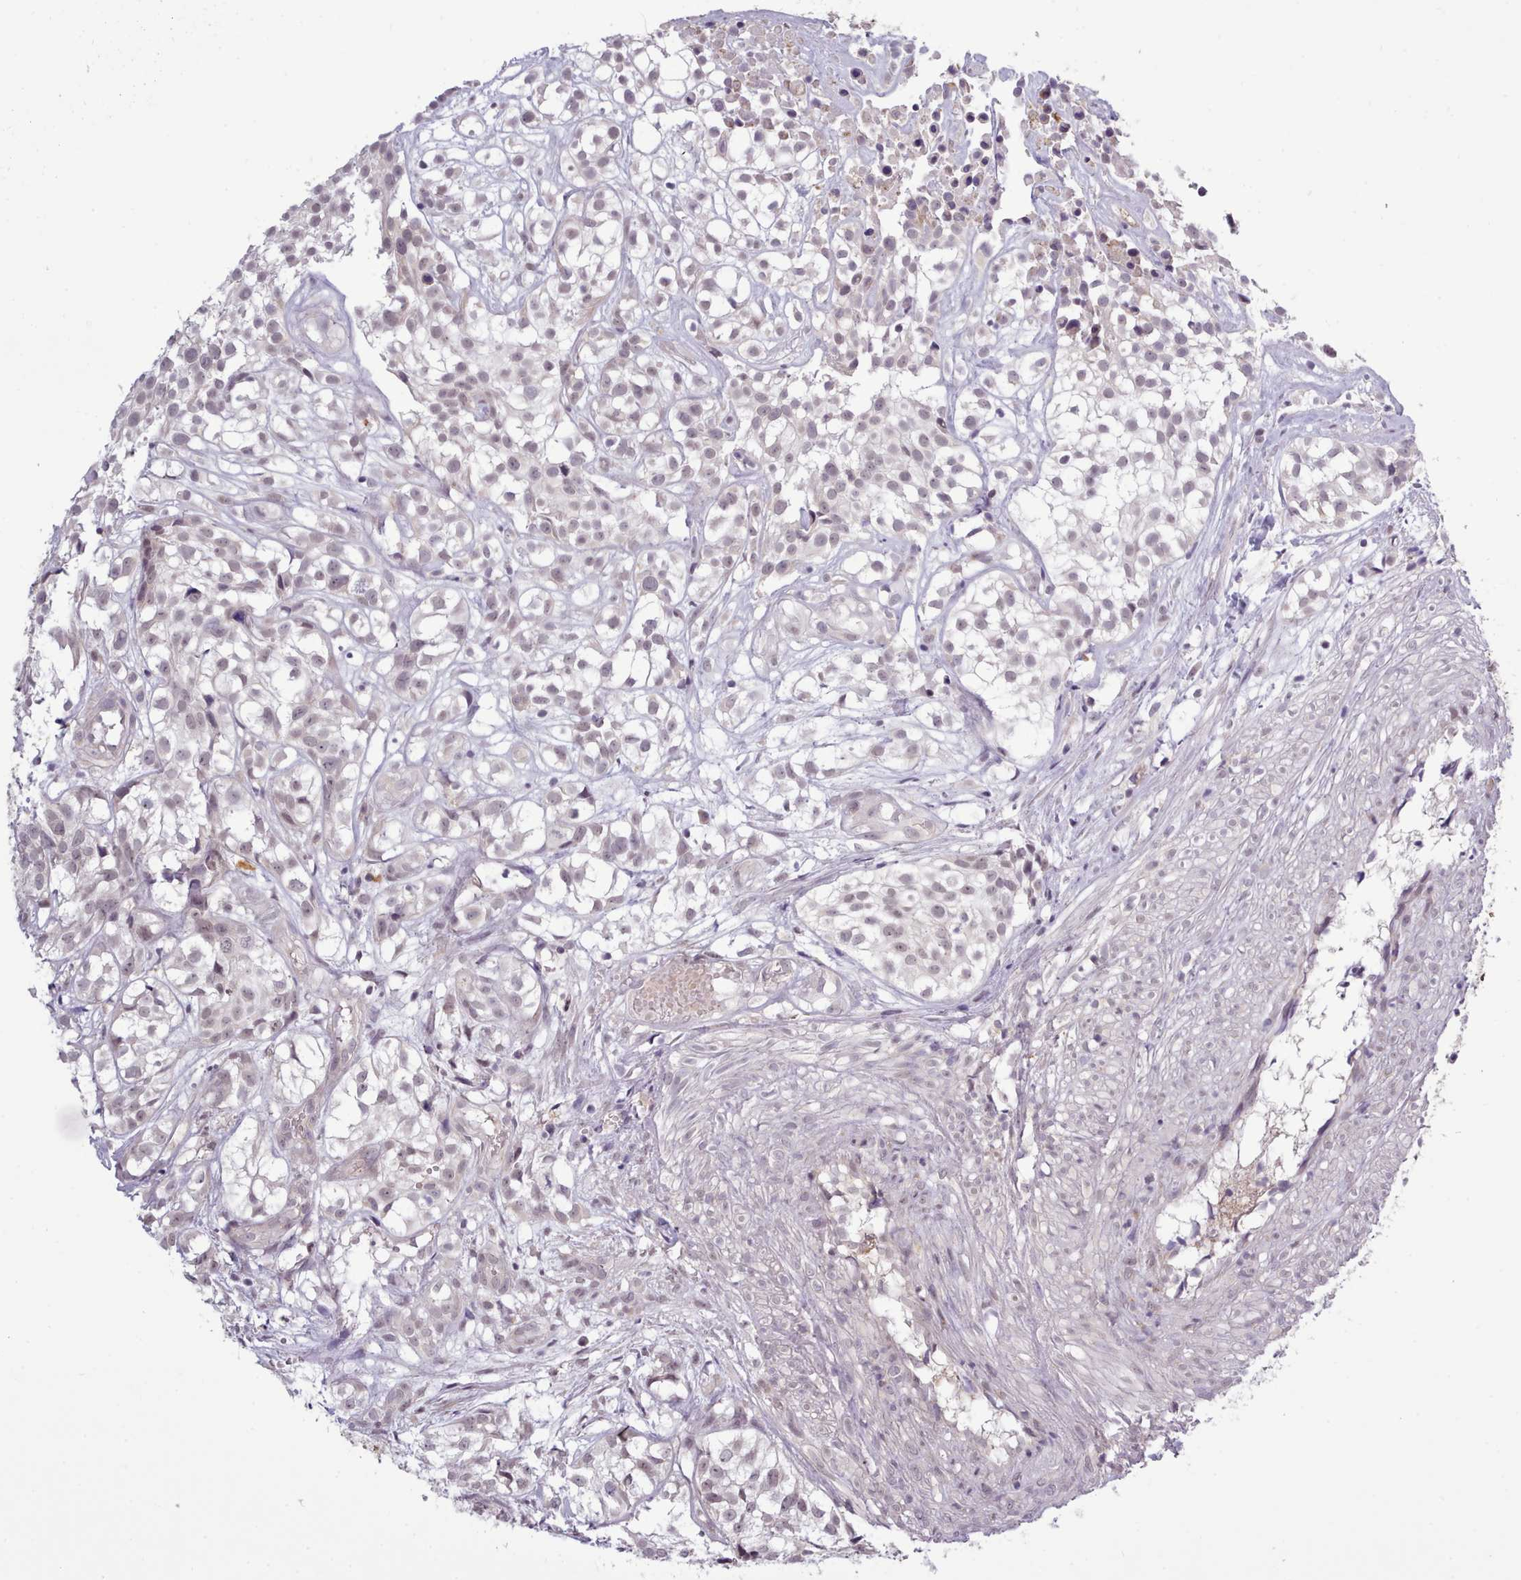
{"staining": {"intensity": "negative", "quantity": "none", "location": "none"}, "tissue": "urothelial cancer", "cell_type": "Tumor cells", "image_type": "cancer", "snomed": [{"axis": "morphology", "description": "Urothelial carcinoma, High grade"}, {"axis": "topography", "description": "Urinary bladder"}], "caption": "There is no significant staining in tumor cells of urothelial cancer. The staining was performed using DAB (3,3'-diaminobenzidine) to visualize the protein expression in brown, while the nuclei were stained in blue with hematoxylin (Magnification: 20x).", "gene": "ARL17A", "patient": {"sex": "male", "age": 56}}